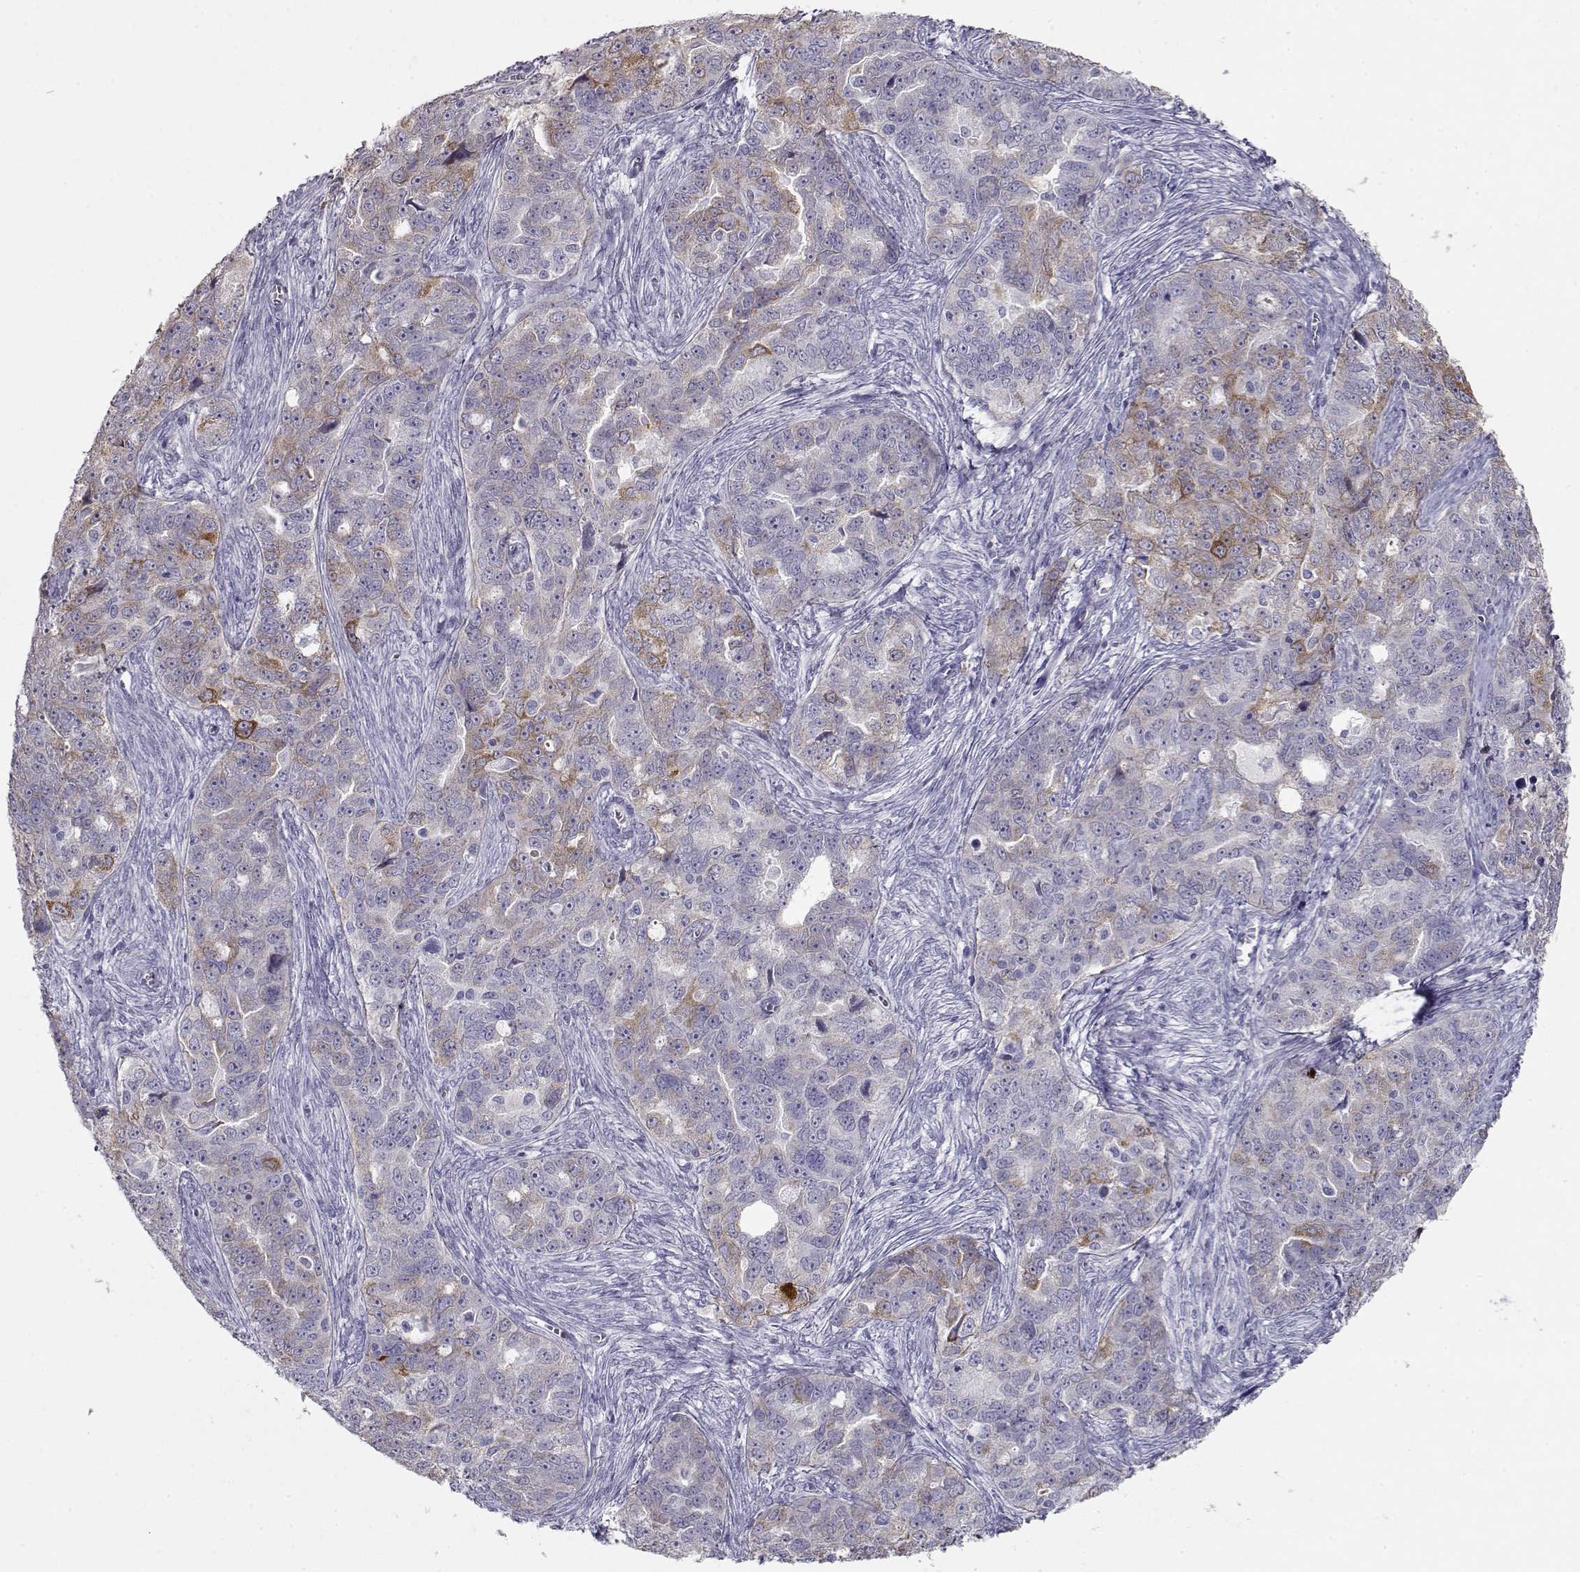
{"staining": {"intensity": "strong", "quantity": "<25%", "location": "cytoplasmic/membranous"}, "tissue": "ovarian cancer", "cell_type": "Tumor cells", "image_type": "cancer", "snomed": [{"axis": "morphology", "description": "Cystadenocarcinoma, serous, NOS"}, {"axis": "topography", "description": "Ovary"}], "caption": "The image reveals immunohistochemical staining of ovarian cancer. There is strong cytoplasmic/membranous expression is seen in approximately <25% of tumor cells.", "gene": "LAMB3", "patient": {"sex": "female", "age": 51}}